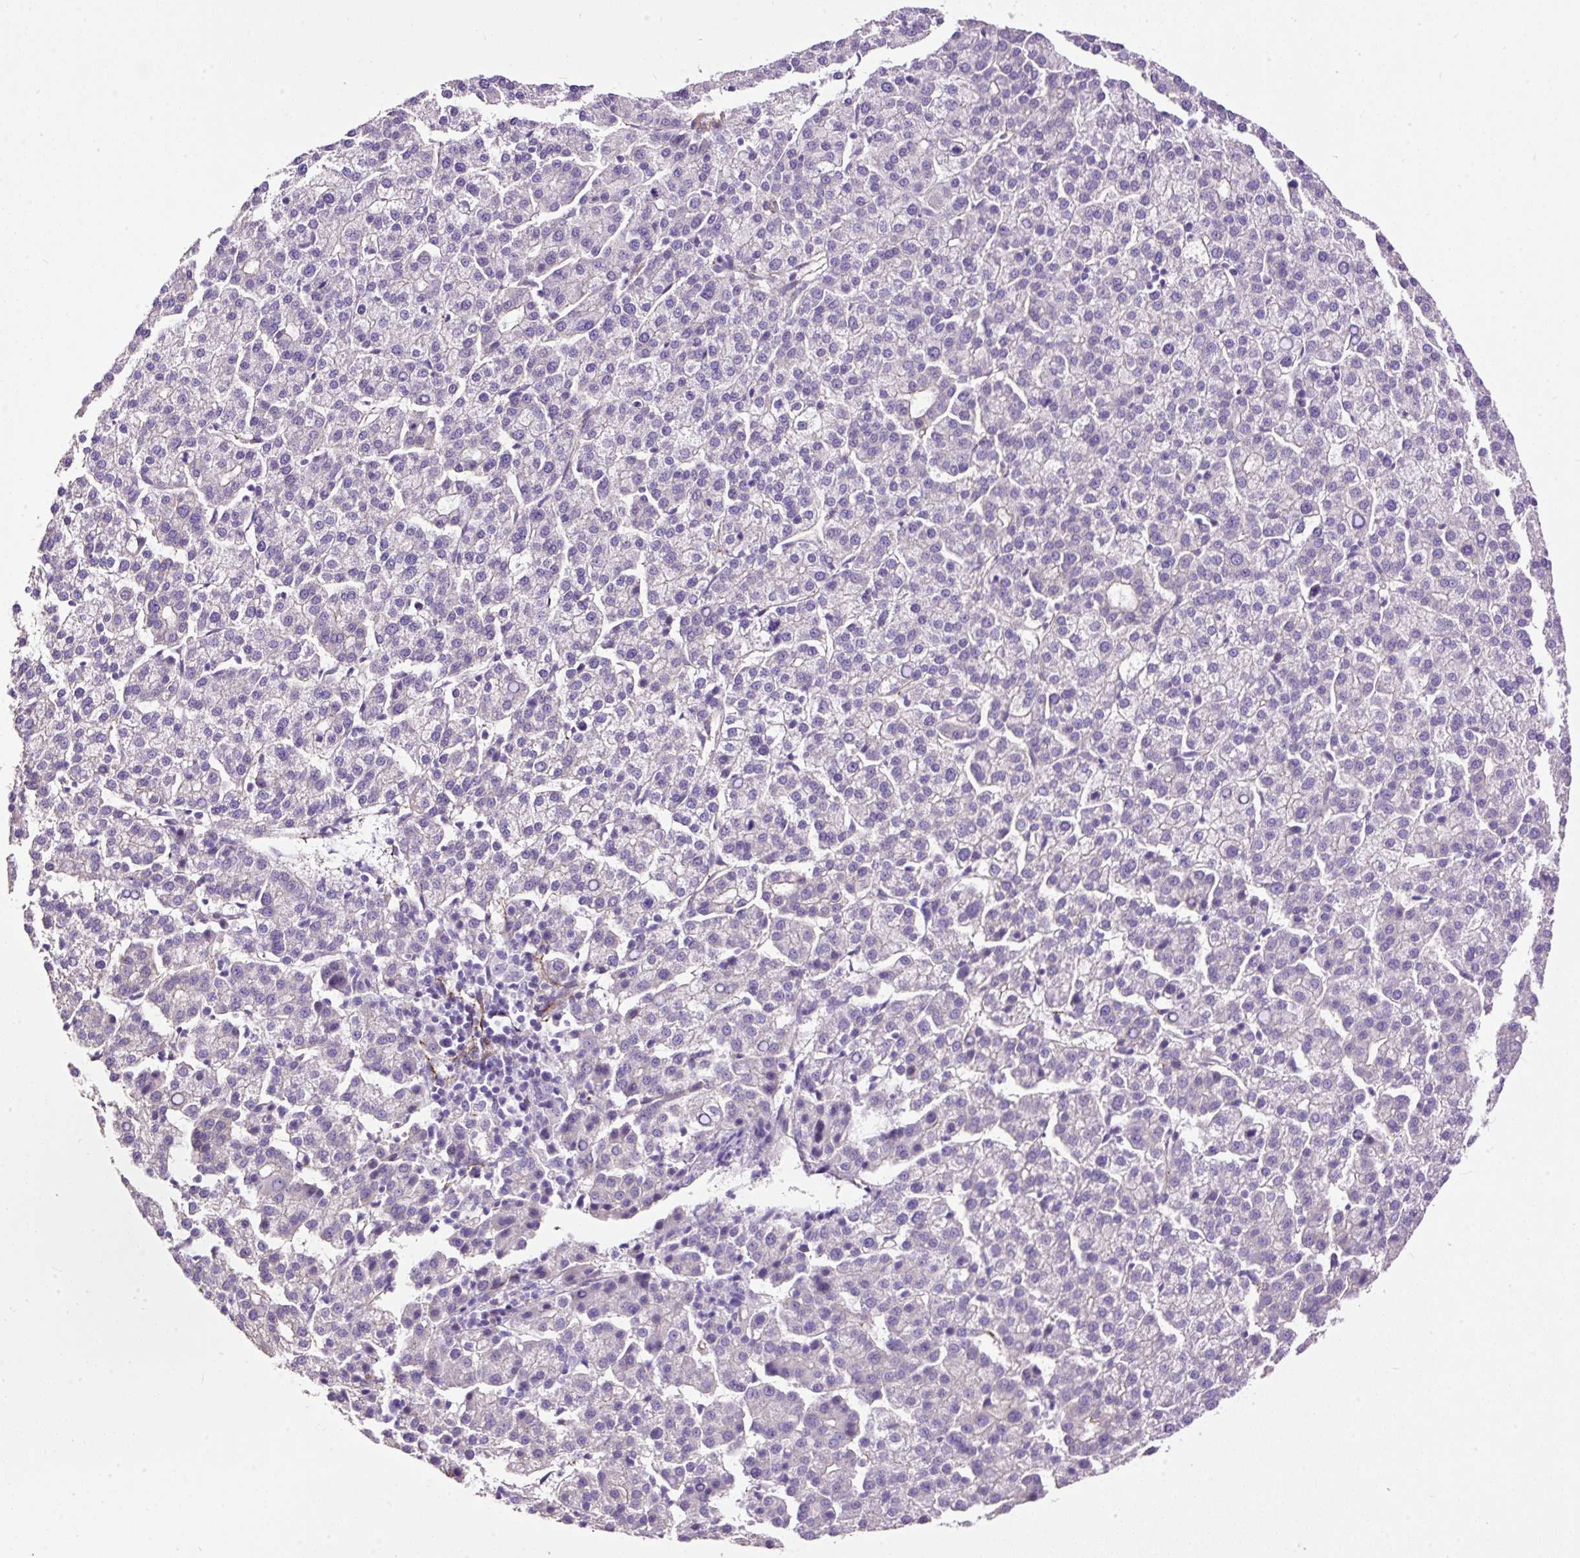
{"staining": {"intensity": "negative", "quantity": "none", "location": "none"}, "tissue": "liver cancer", "cell_type": "Tumor cells", "image_type": "cancer", "snomed": [{"axis": "morphology", "description": "Carcinoma, Hepatocellular, NOS"}, {"axis": "topography", "description": "Liver"}], "caption": "Liver hepatocellular carcinoma was stained to show a protein in brown. There is no significant staining in tumor cells. (Stains: DAB (3,3'-diaminobenzidine) IHC with hematoxylin counter stain, Microscopy: brightfield microscopy at high magnification).", "gene": "MAGEB16", "patient": {"sex": "female", "age": 58}}